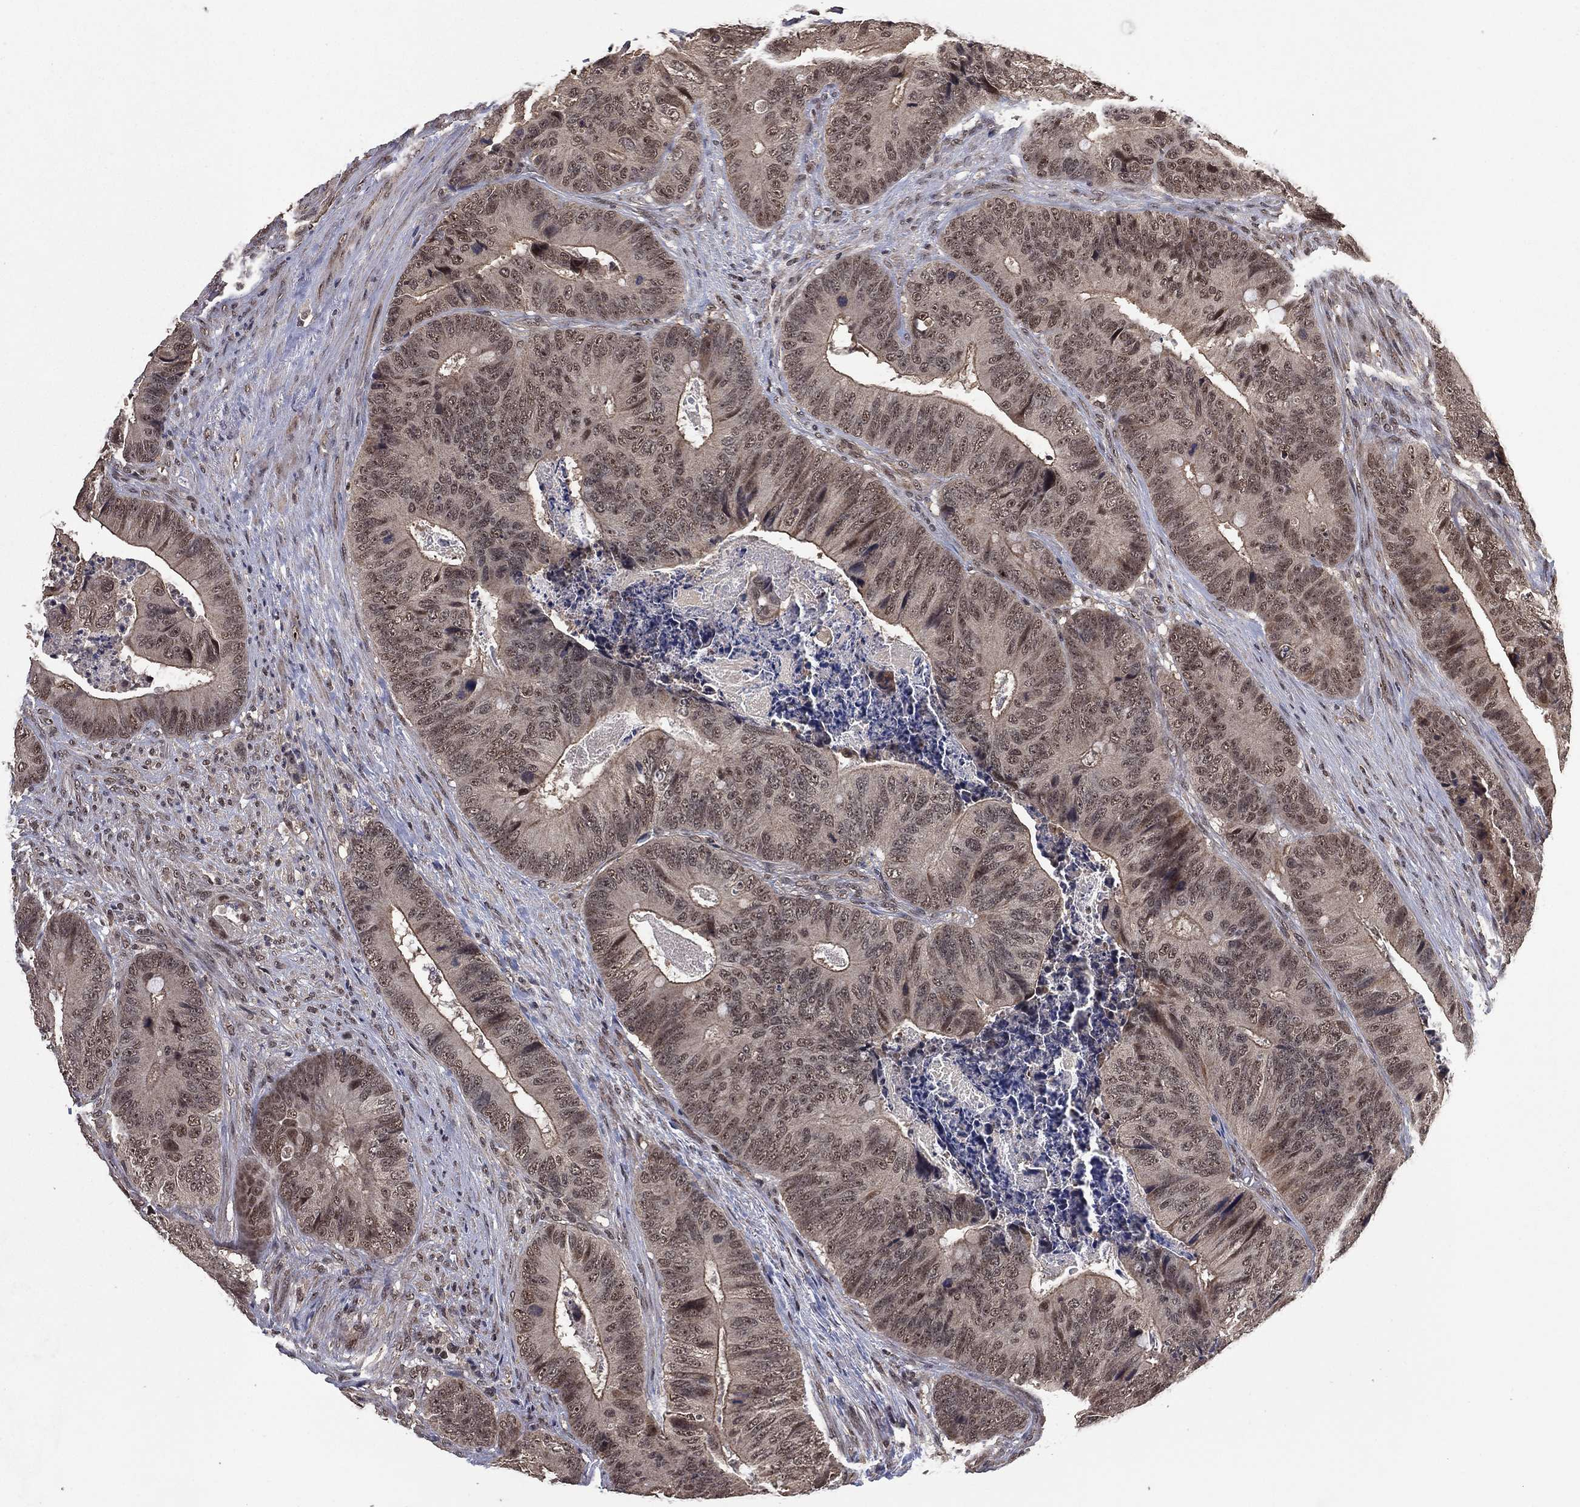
{"staining": {"intensity": "negative", "quantity": "none", "location": "none"}, "tissue": "colorectal cancer", "cell_type": "Tumor cells", "image_type": "cancer", "snomed": [{"axis": "morphology", "description": "Adenocarcinoma, NOS"}, {"axis": "topography", "description": "Colon"}], "caption": "Tumor cells show no significant protein positivity in colorectal cancer (adenocarcinoma). (Brightfield microscopy of DAB immunohistochemistry (IHC) at high magnification).", "gene": "NELFCD", "patient": {"sex": "male", "age": 84}}